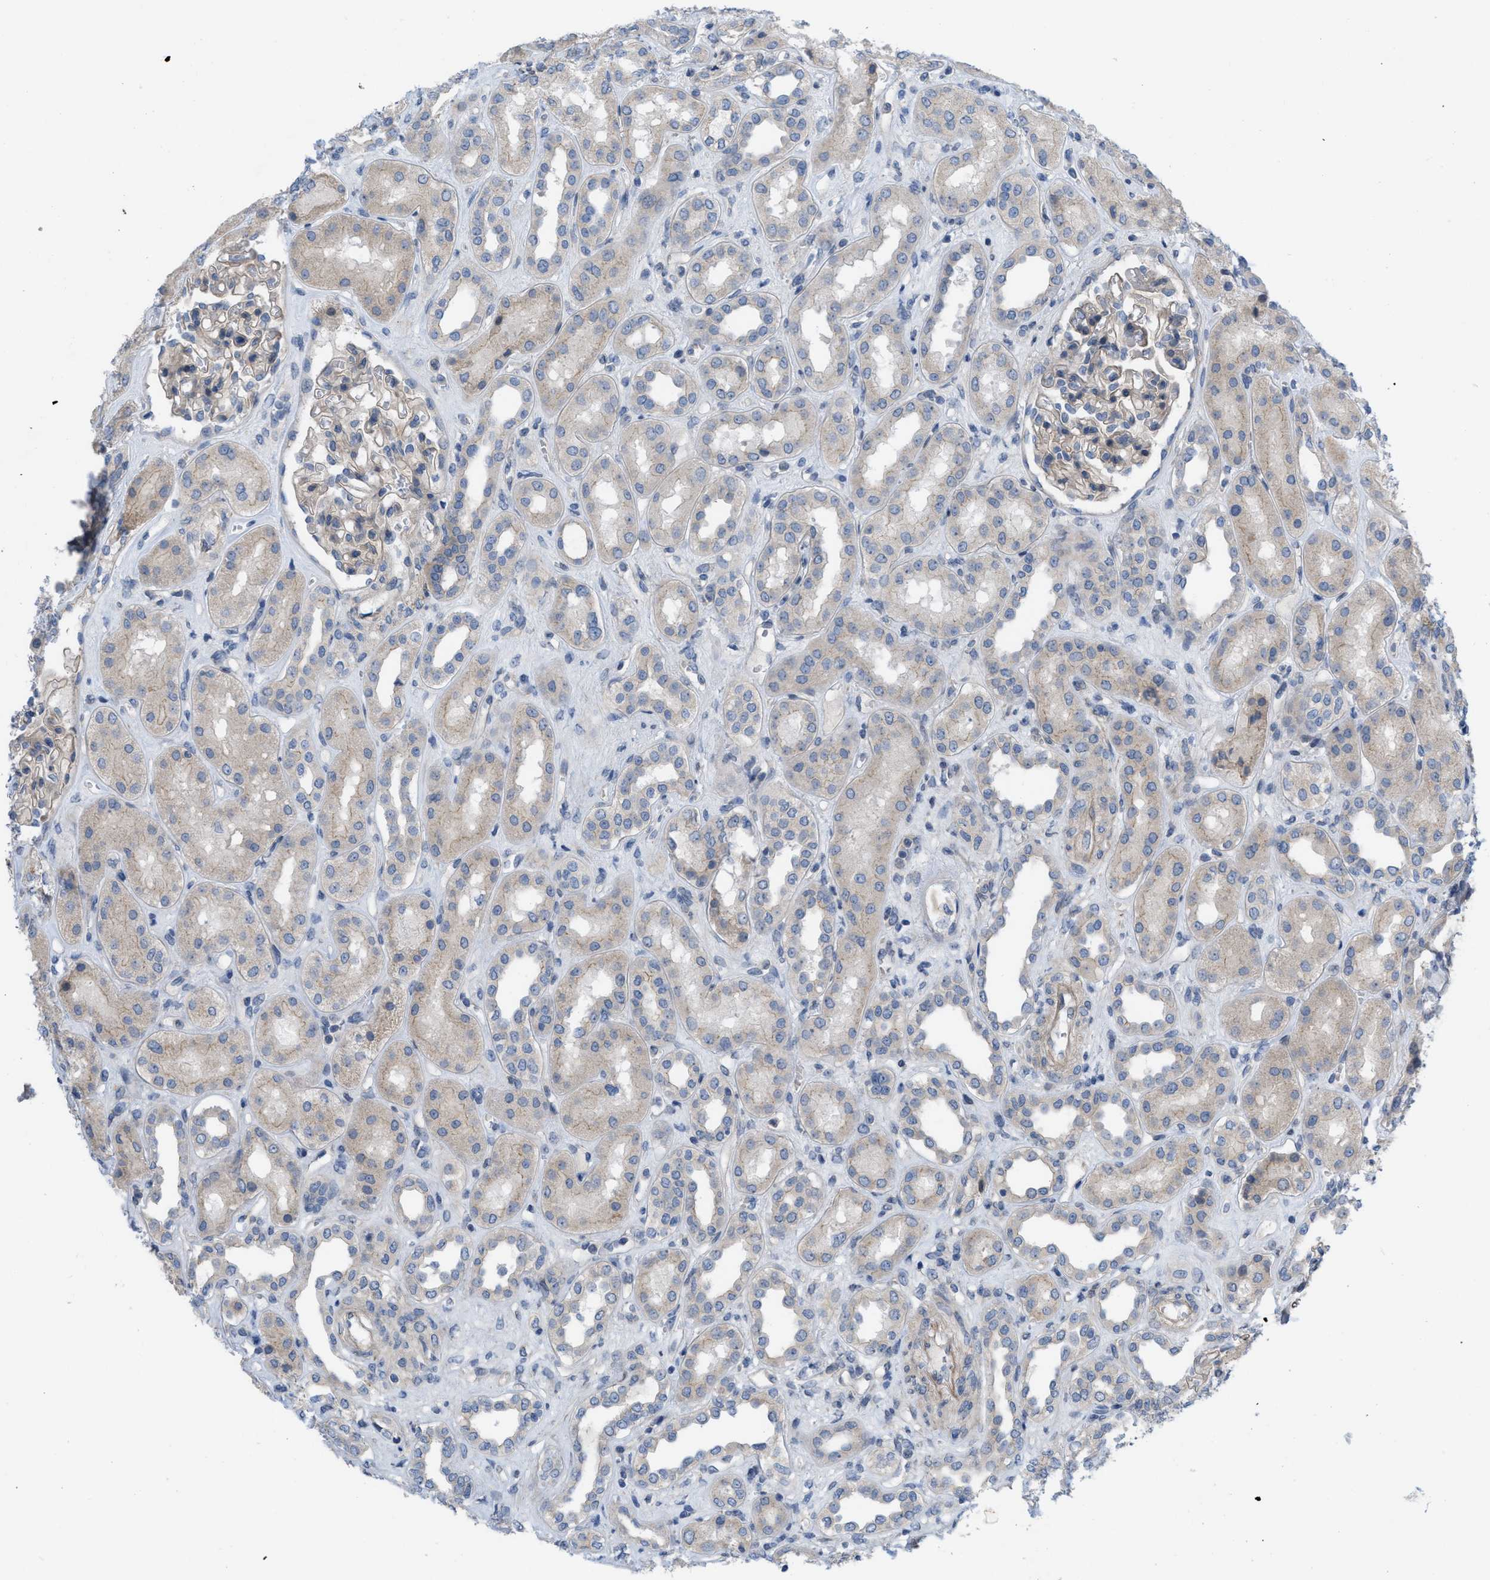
{"staining": {"intensity": "negative", "quantity": "none", "location": "none"}, "tissue": "kidney", "cell_type": "Cells in glomeruli", "image_type": "normal", "snomed": [{"axis": "morphology", "description": "Normal tissue, NOS"}, {"axis": "topography", "description": "Kidney"}], "caption": "This is an immunohistochemistry micrograph of benign kidney. There is no expression in cells in glomeruli.", "gene": "NDEL1", "patient": {"sex": "male", "age": 59}}